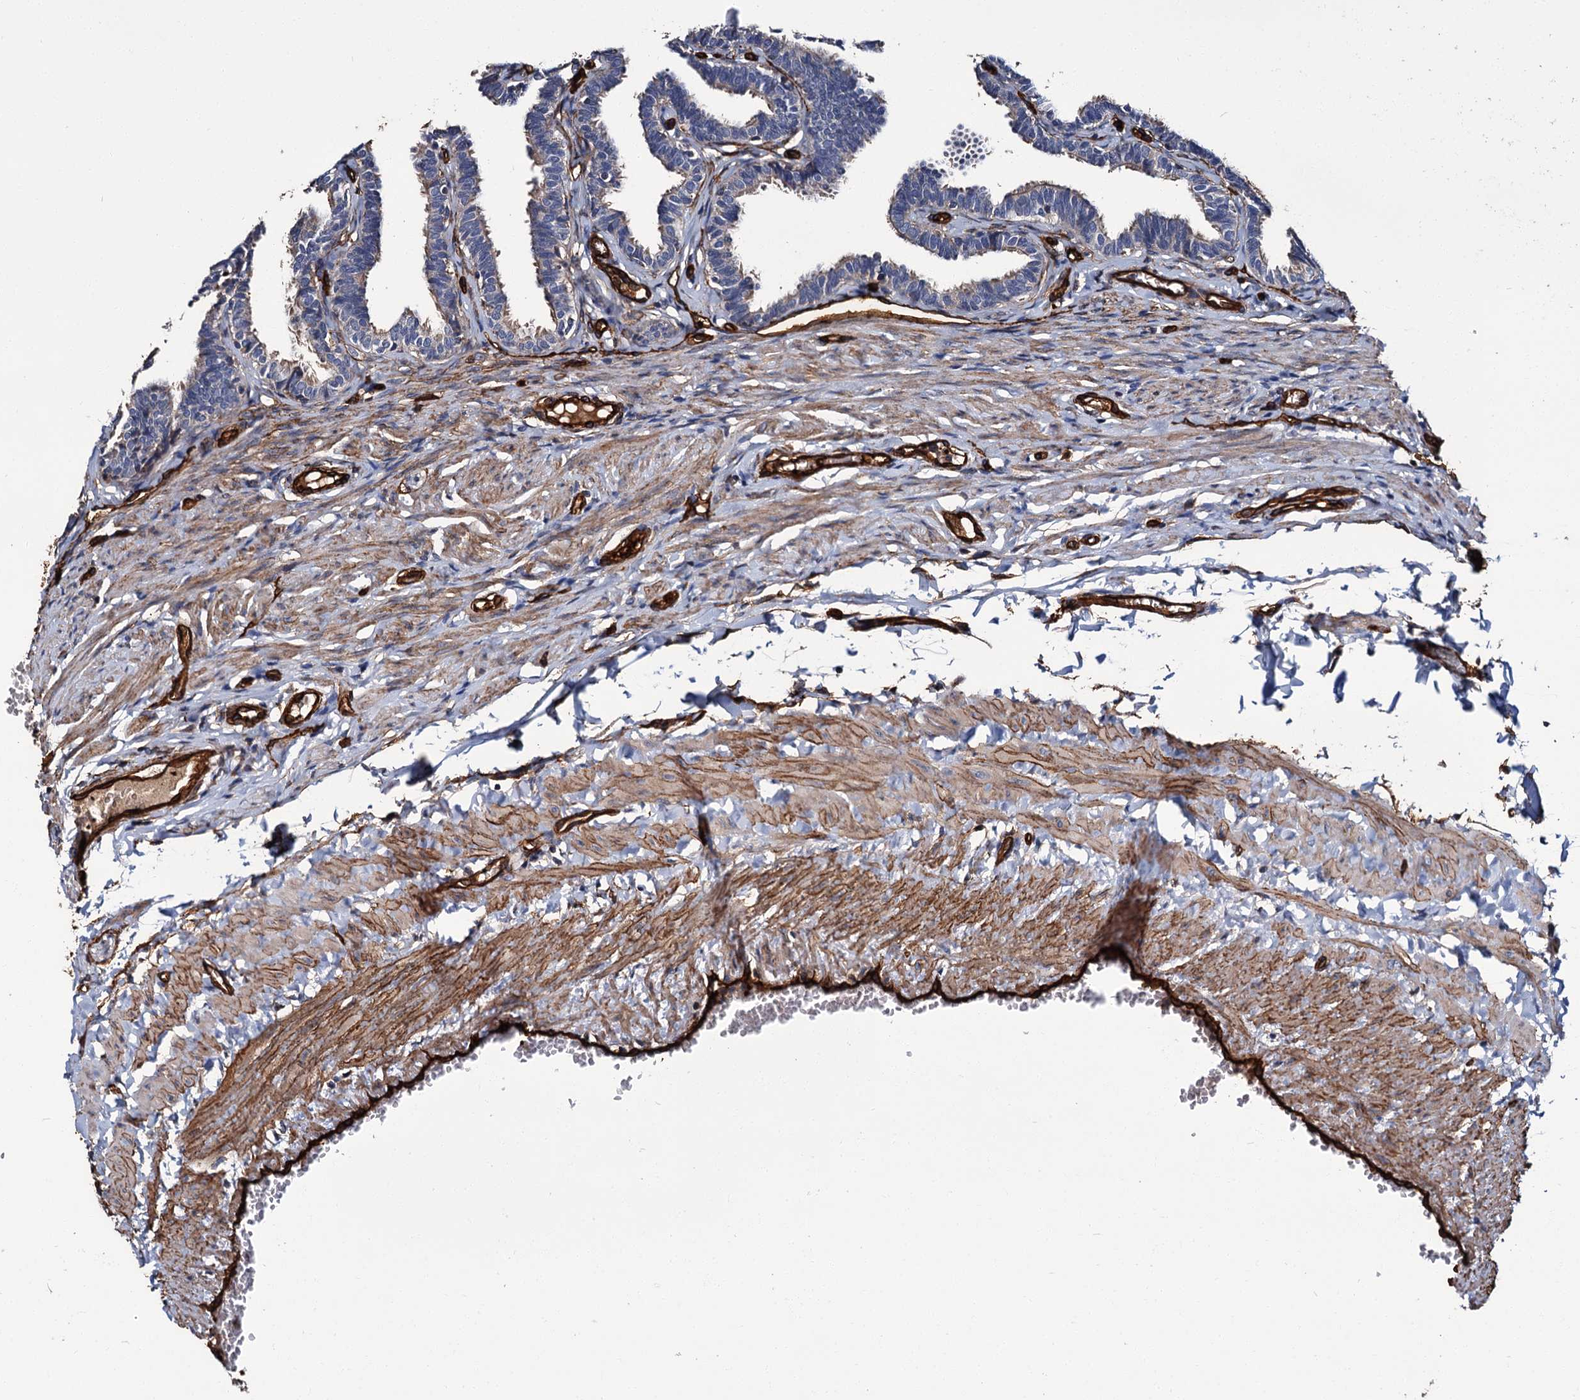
{"staining": {"intensity": "weak", "quantity": "<25%", "location": "cytoplasmic/membranous"}, "tissue": "fallopian tube", "cell_type": "Glandular cells", "image_type": "normal", "snomed": [{"axis": "morphology", "description": "Normal tissue, NOS"}, {"axis": "topography", "description": "Fallopian tube"}, {"axis": "topography", "description": "Ovary"}], "caption": "High power microscopy image of an immunohistochemistry (IHC) image of unremarkable fallopian tube, revealing no significant expression in glandular cells.", "gene": "CACNA1C", "patient": {"sex": "female", "age": 23}}